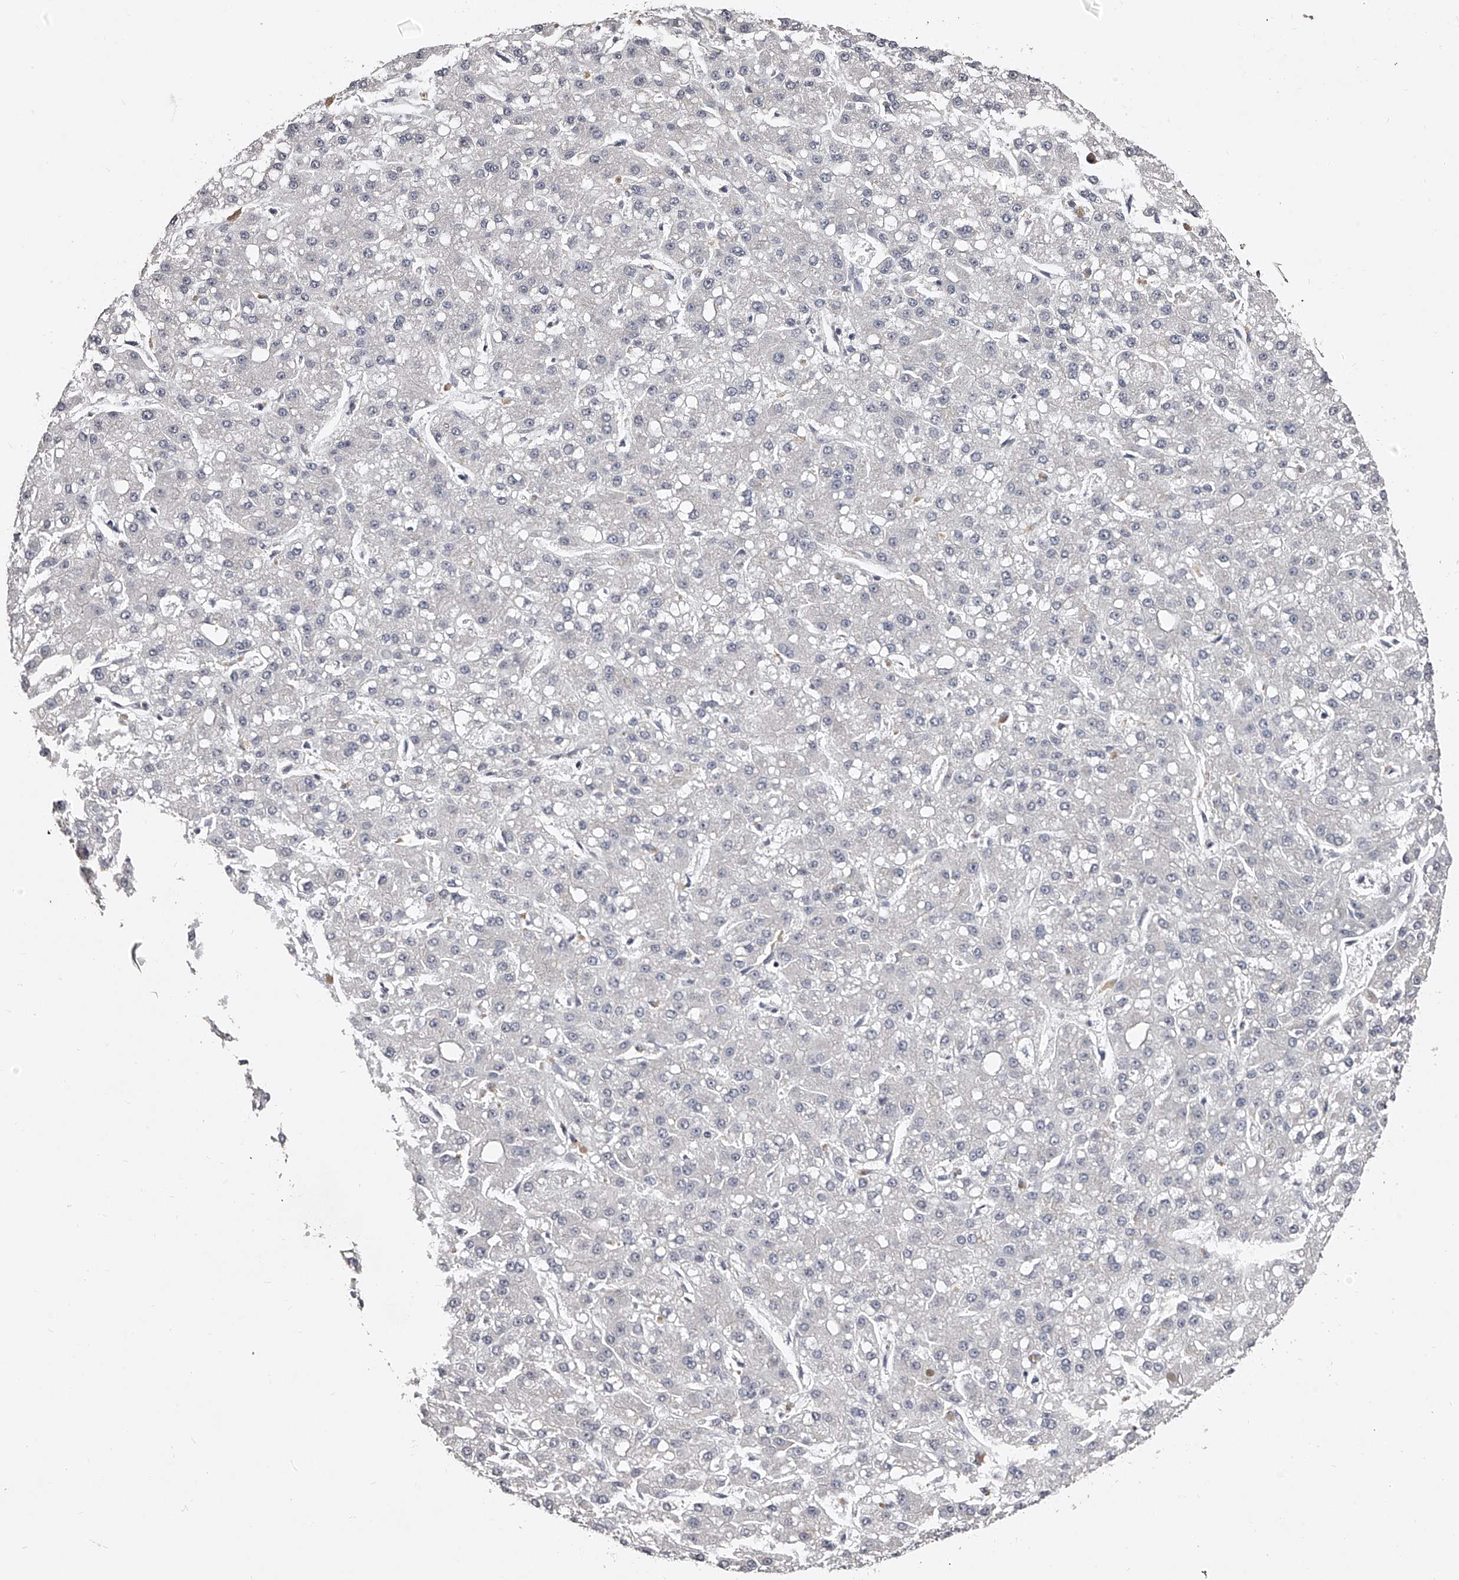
{"staining": {"intensity": "negative", "quantity": "none", "location": "none"}, "tissue": "liver cancer", "cell_type": "Tumor cells", "image_type": "cancer", "snomed": [{"axis": "morphology", "description": "Carcinoma, Hepatocellular, NOS"}, {"axis": "topography", "description": "Liver"}], "caption": "This image is of liver cancer stained with IHC to label a protein in brown with the nuclei are counter-stained blue. There is no staining in tumor cells.", "gene": "NT5DC1", "patient": {"sex": "male", "age": 67}}